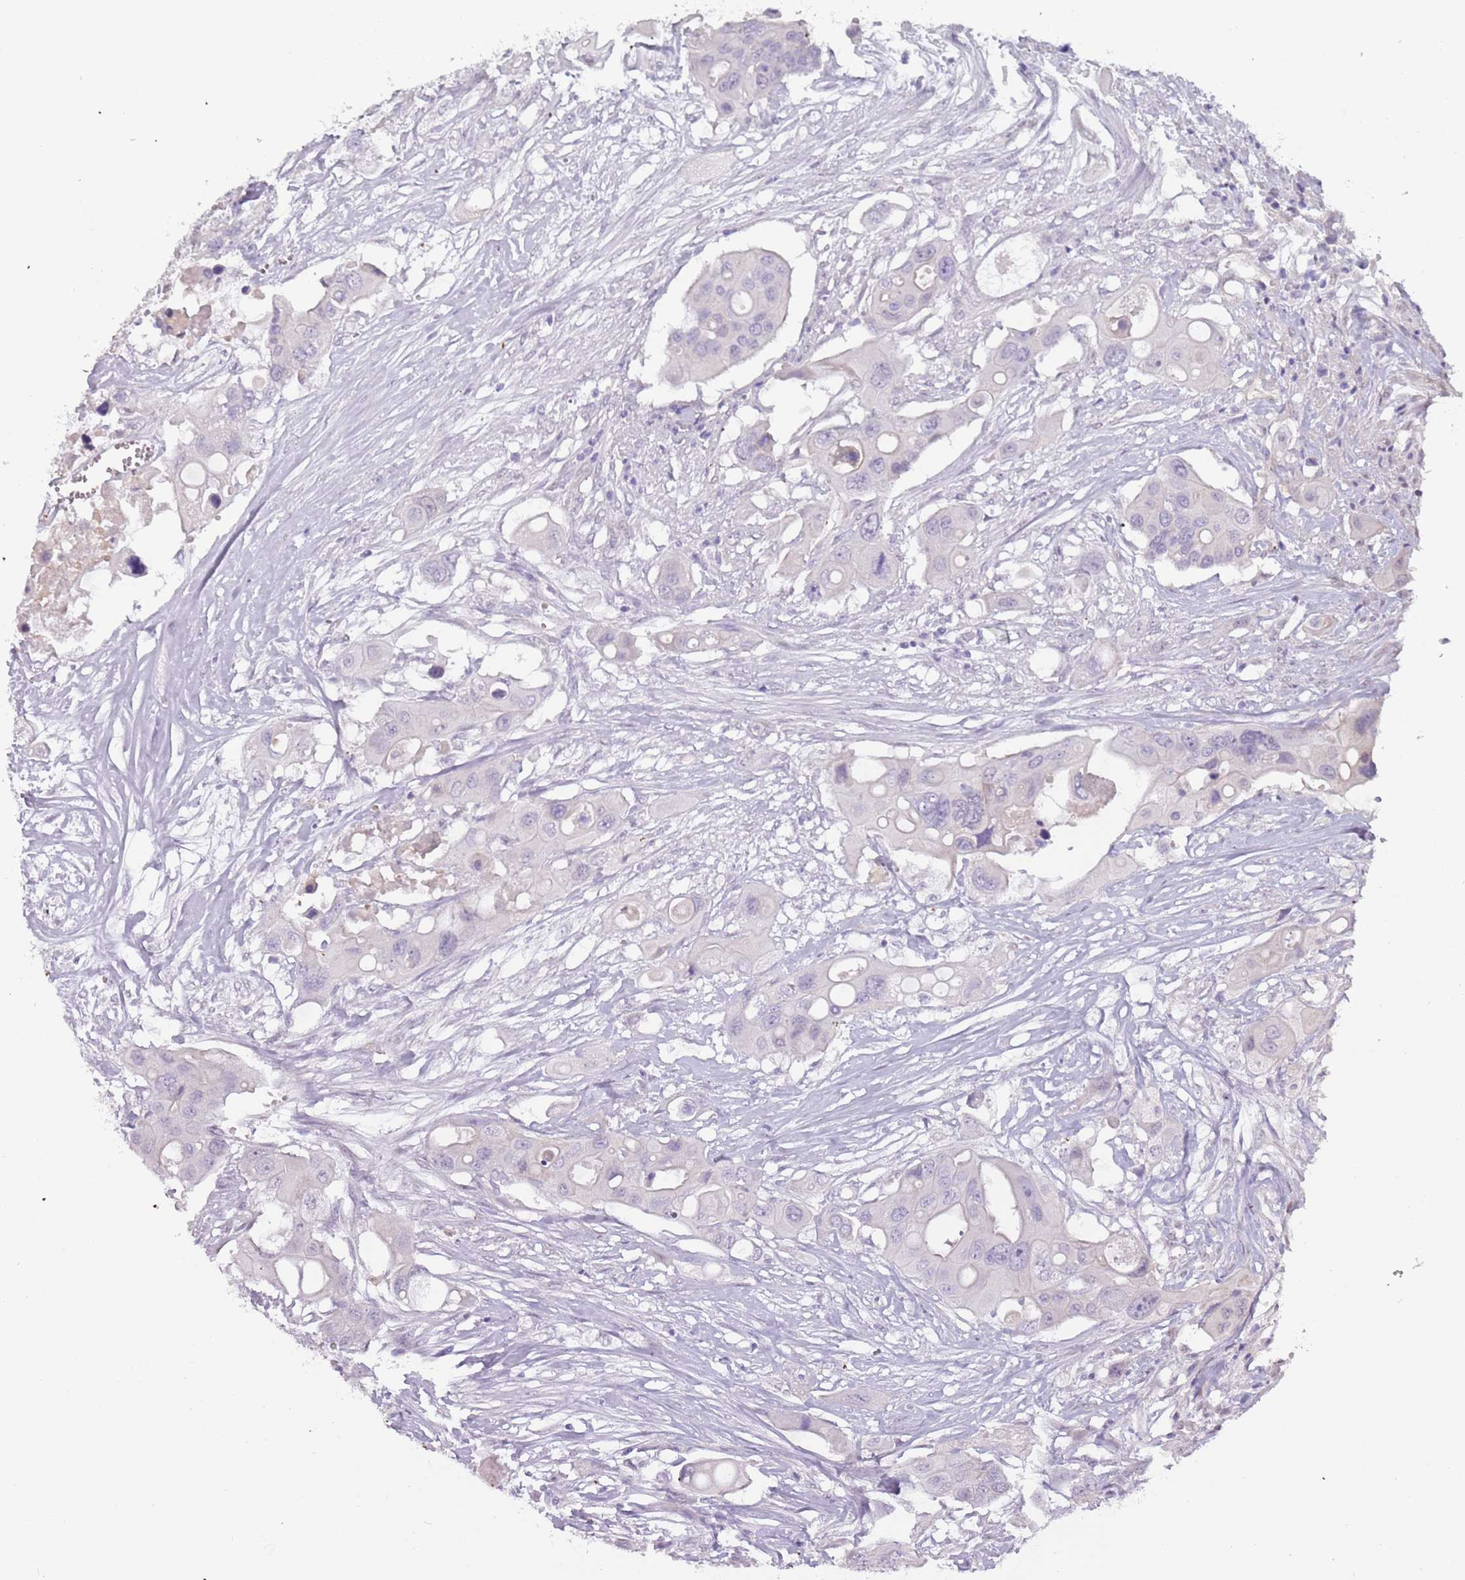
{"staining": {"intensity": "negative", "quantity": "none", "location": "none"}, "tissue": "colorectal cancer", "cell_type": "Tumor cells", "image_type": "cancer", "snomed": [{"axis": "morphology", "description": "Adenocarcinoma, NOS"}, {"axis": "topography", "description": "Colon"}], "caption": "Immunohistochemistry photomicrograph of colorectal adenocarcinoma stained for a protein (brown), which displays no expression in tumor cells.", "gene": "RFX2", "patient": {"sex": "male", "age": 77}}